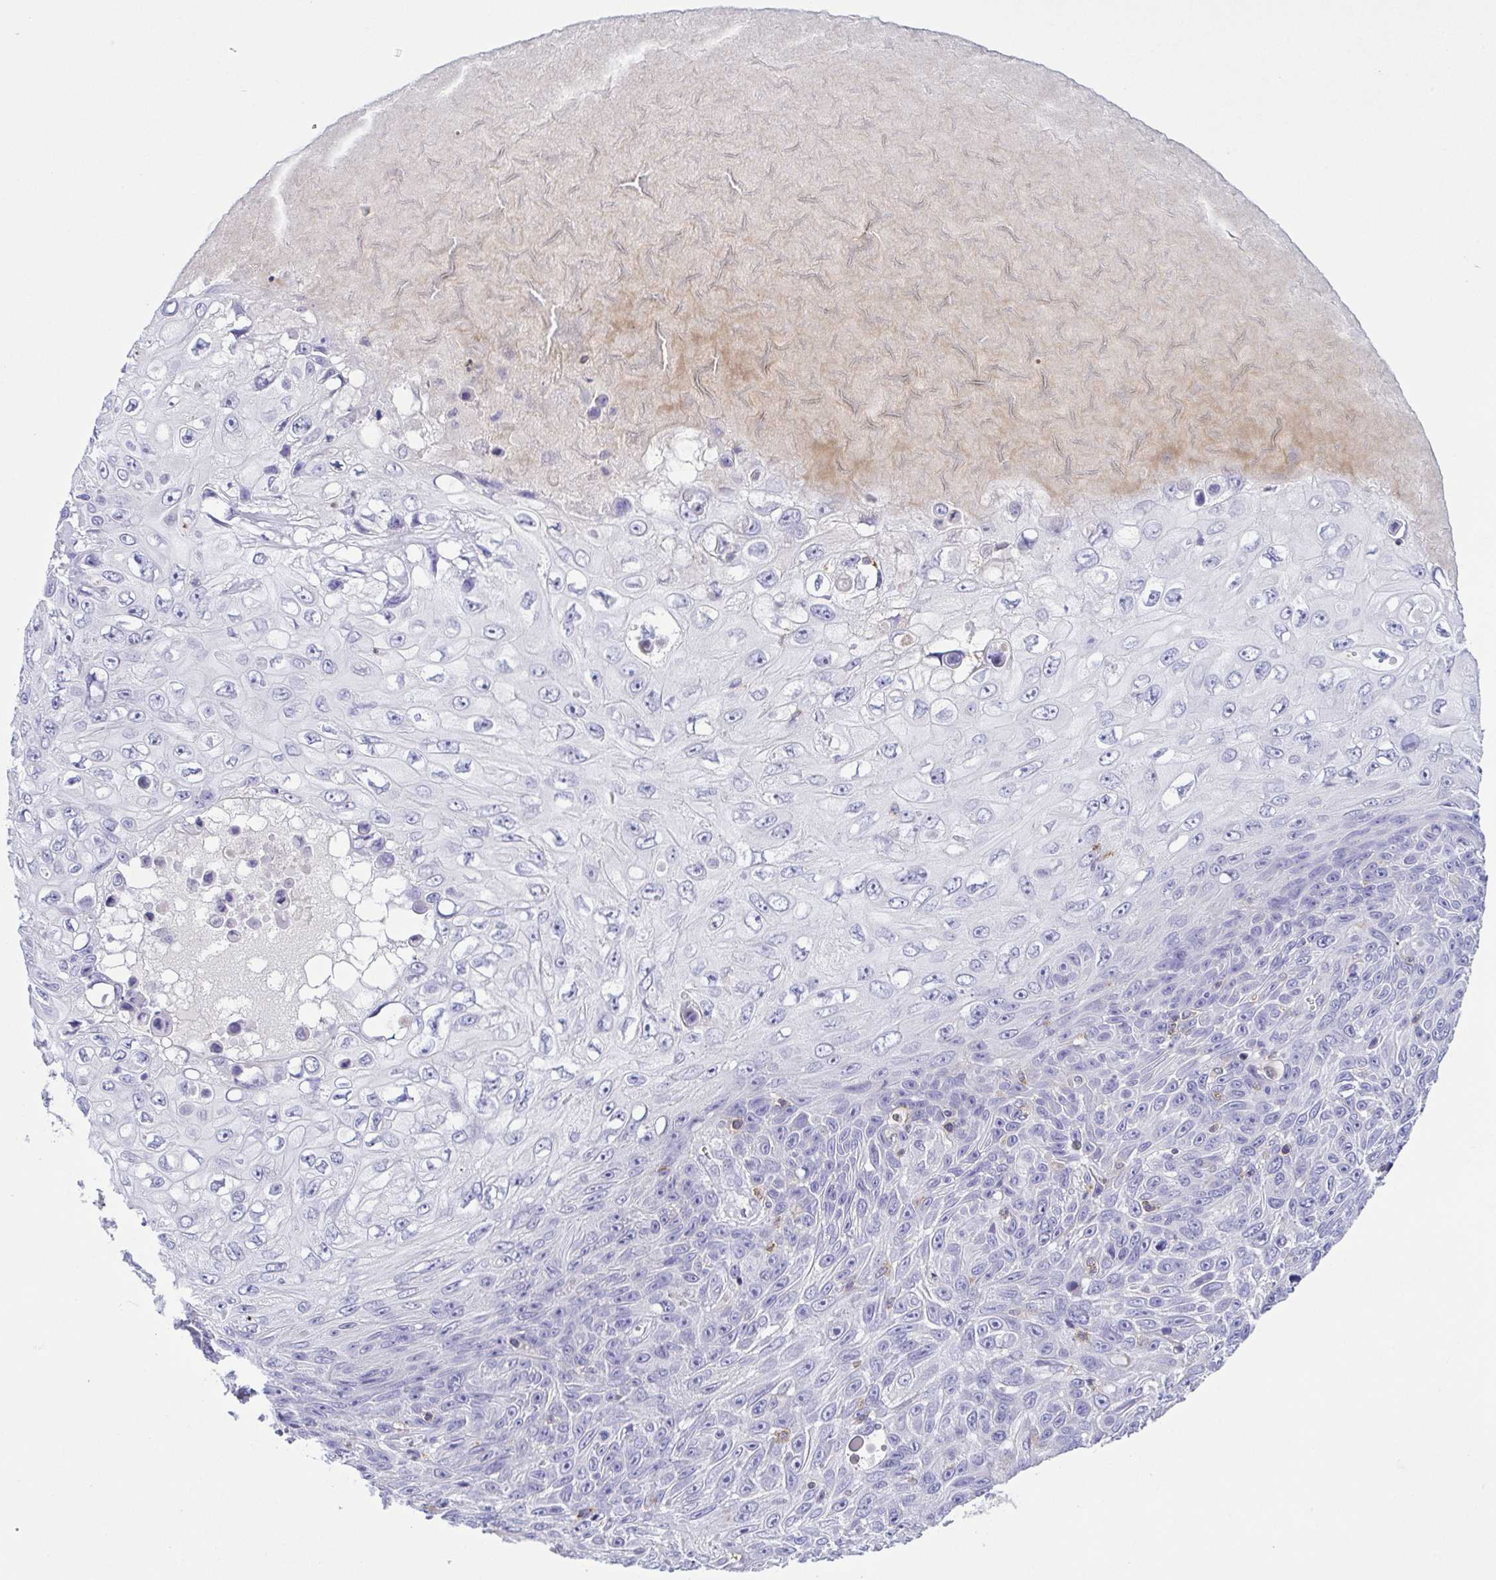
{"staining": {"intensity": "negative", "quantity": "none", "location": "none"}, "tissue": "skin cancer", "cell_type": "Tumor cells", "image_type": "cancer", "snomed": [{"axis": "morphology", "description": "Squamous cell carcinoma, NOS"}, {"axis": "topography", "description": "Skin"}], "caption": "Immunohistochemistry micrograph of human skin squamous cell carcinoma stained for a protein (brown), which demonstrates no staining in tumor cells. The staining is performed using DAB brown chromogen with nuclei counter-stained in using hematoxylin.", "gene": "PGLYRP1", "patient": {"sex": "male", "age": 82}}